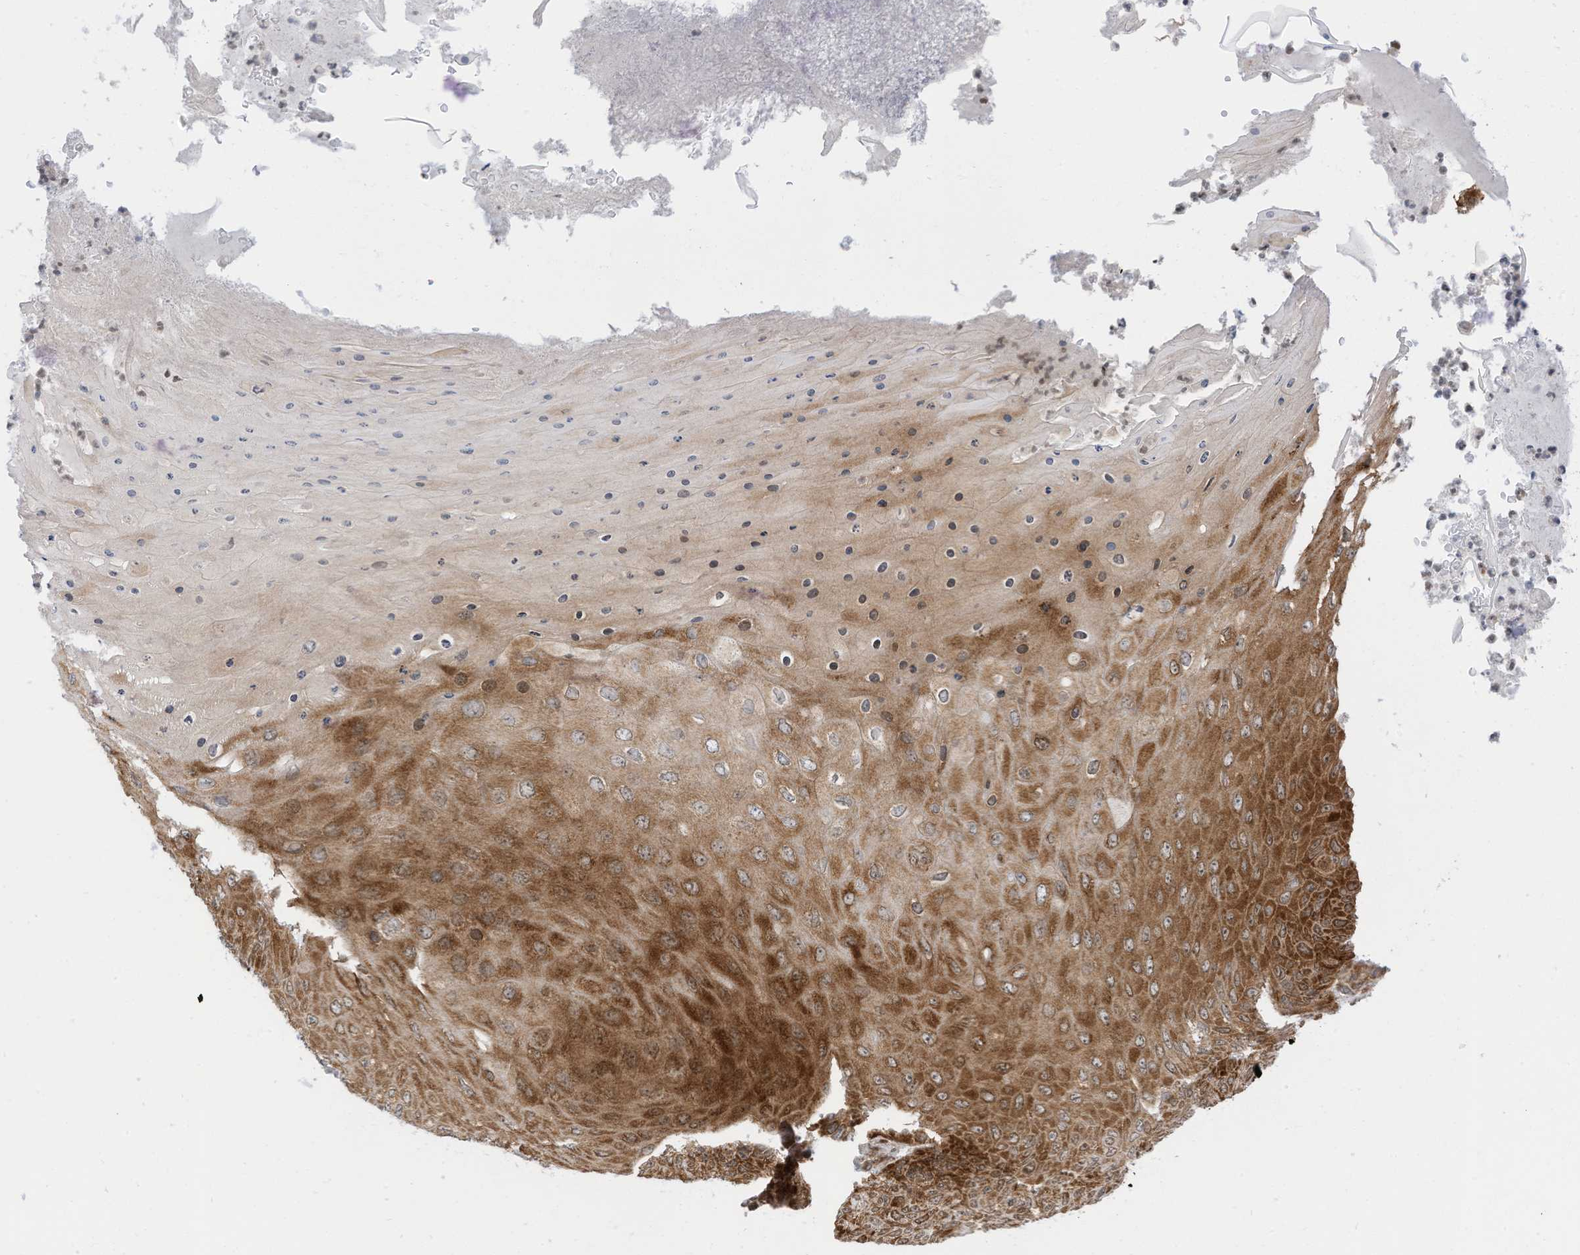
{"staining": {"intensity": "strong", "quantity": ">75%", "location": "cytoplasmic/membranous"}, "tissue": "skin cancer", "cell_type": "Tumor cells", "image_type": "cancer", "snomed": [{"axis": "morphology", "description": "Squamous cell carcinoma, NOS"}, {"axis": "topography", "description": "Skin"}], "caption": "Protein staining reveals strong cytoplasmic/membranous positivity in about >75% of tumor cells in skin cancer (squamous cell carcinoma).", "gene": "EDF1", "patient": {"sex": "female", "age": 88}}